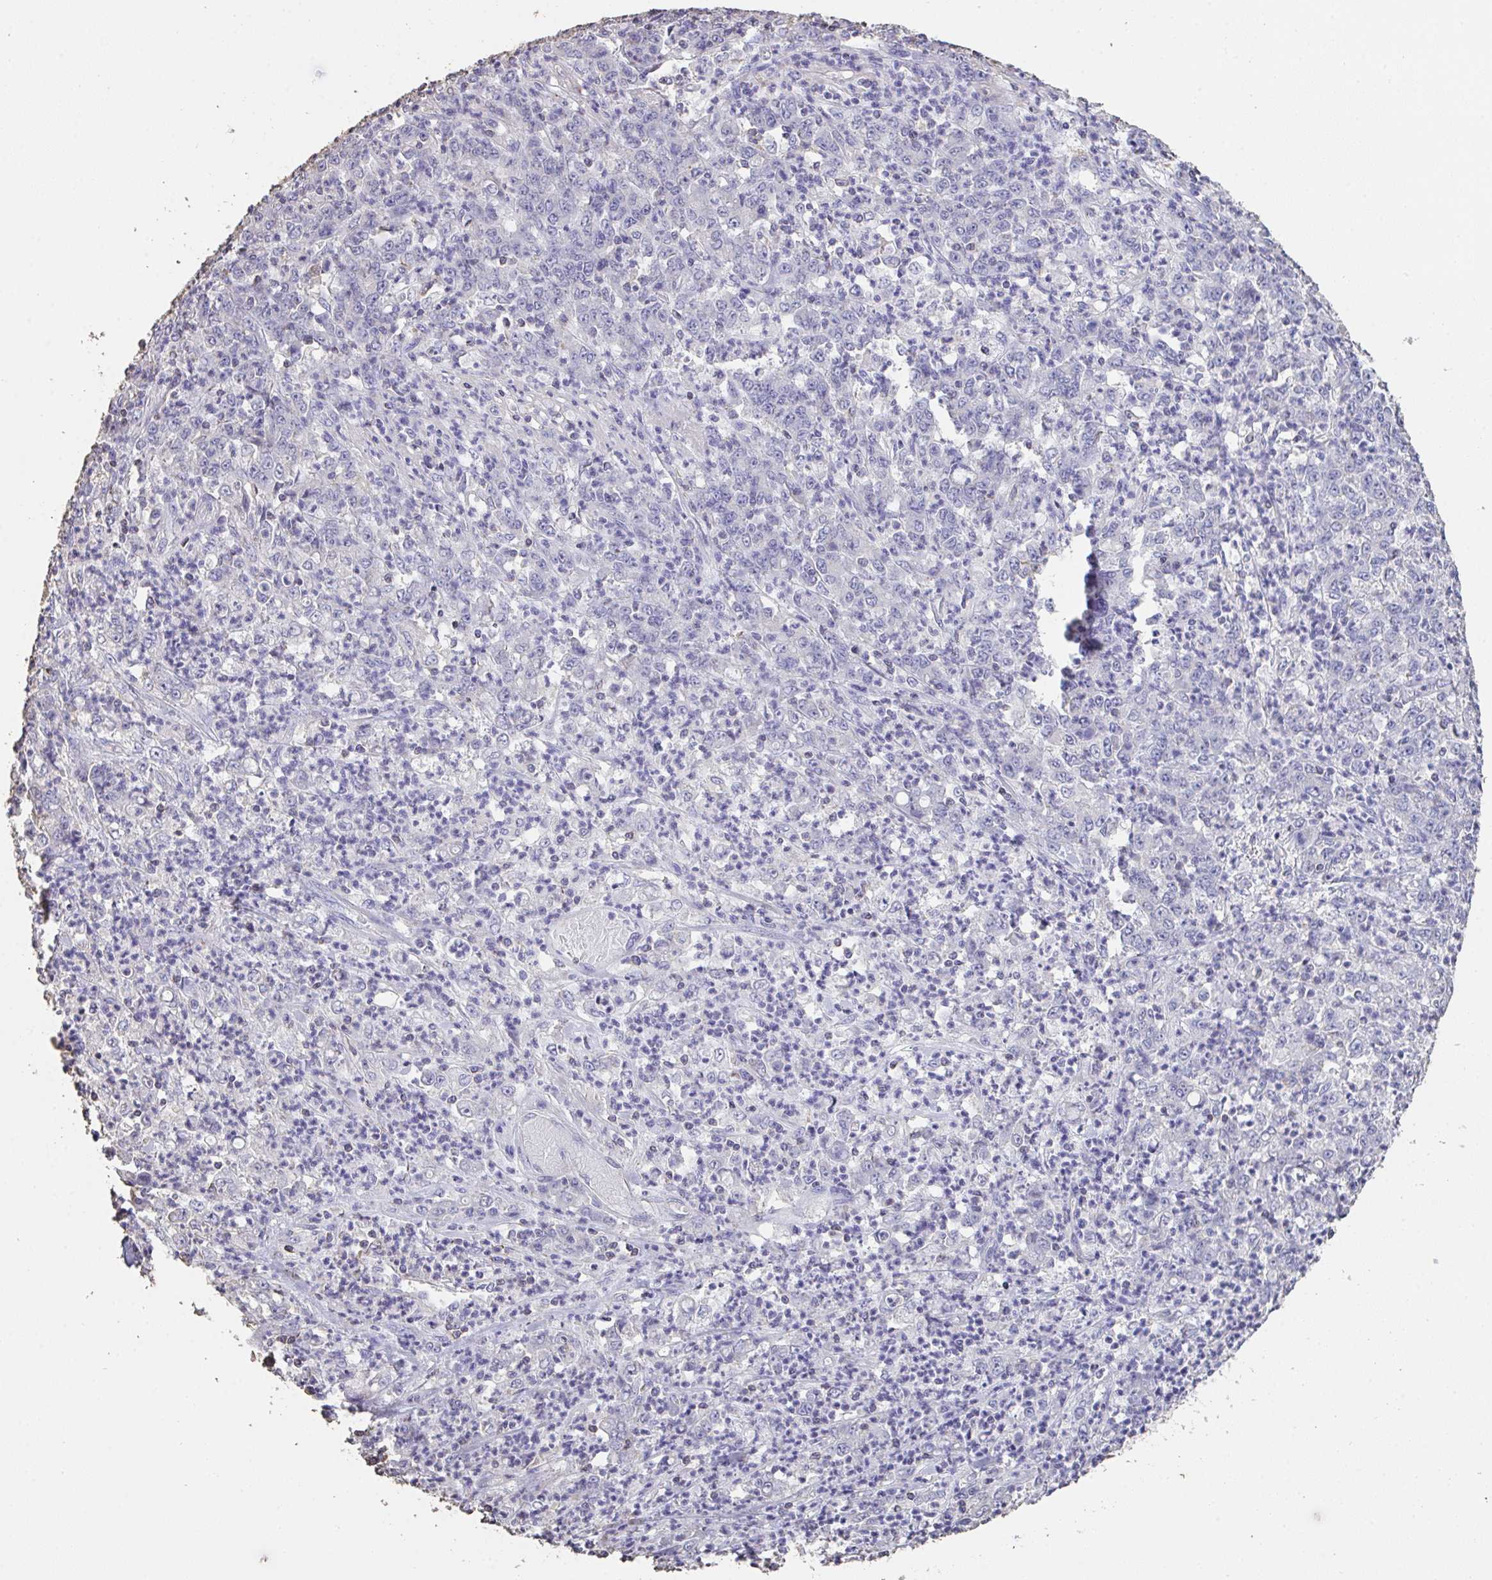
{"staining": {"intensity": "negative", "quantity": "none", "location": "none"}, "tissue": "stomach cancer", "cell_type": "Tumor cells", "image_type": "cancer", "snomed": [{"axis": "morphology", "description": "Adenocarcinoma, NOS"}, {"axis": "topography", "description": "Stomach, lower"}], "caption": "This is an IHC image of adenocarcinoma (stomach). There is no staining in tumor cells.", "gene": "IL23R", "patient": {"sex": "female", "age": 71}}